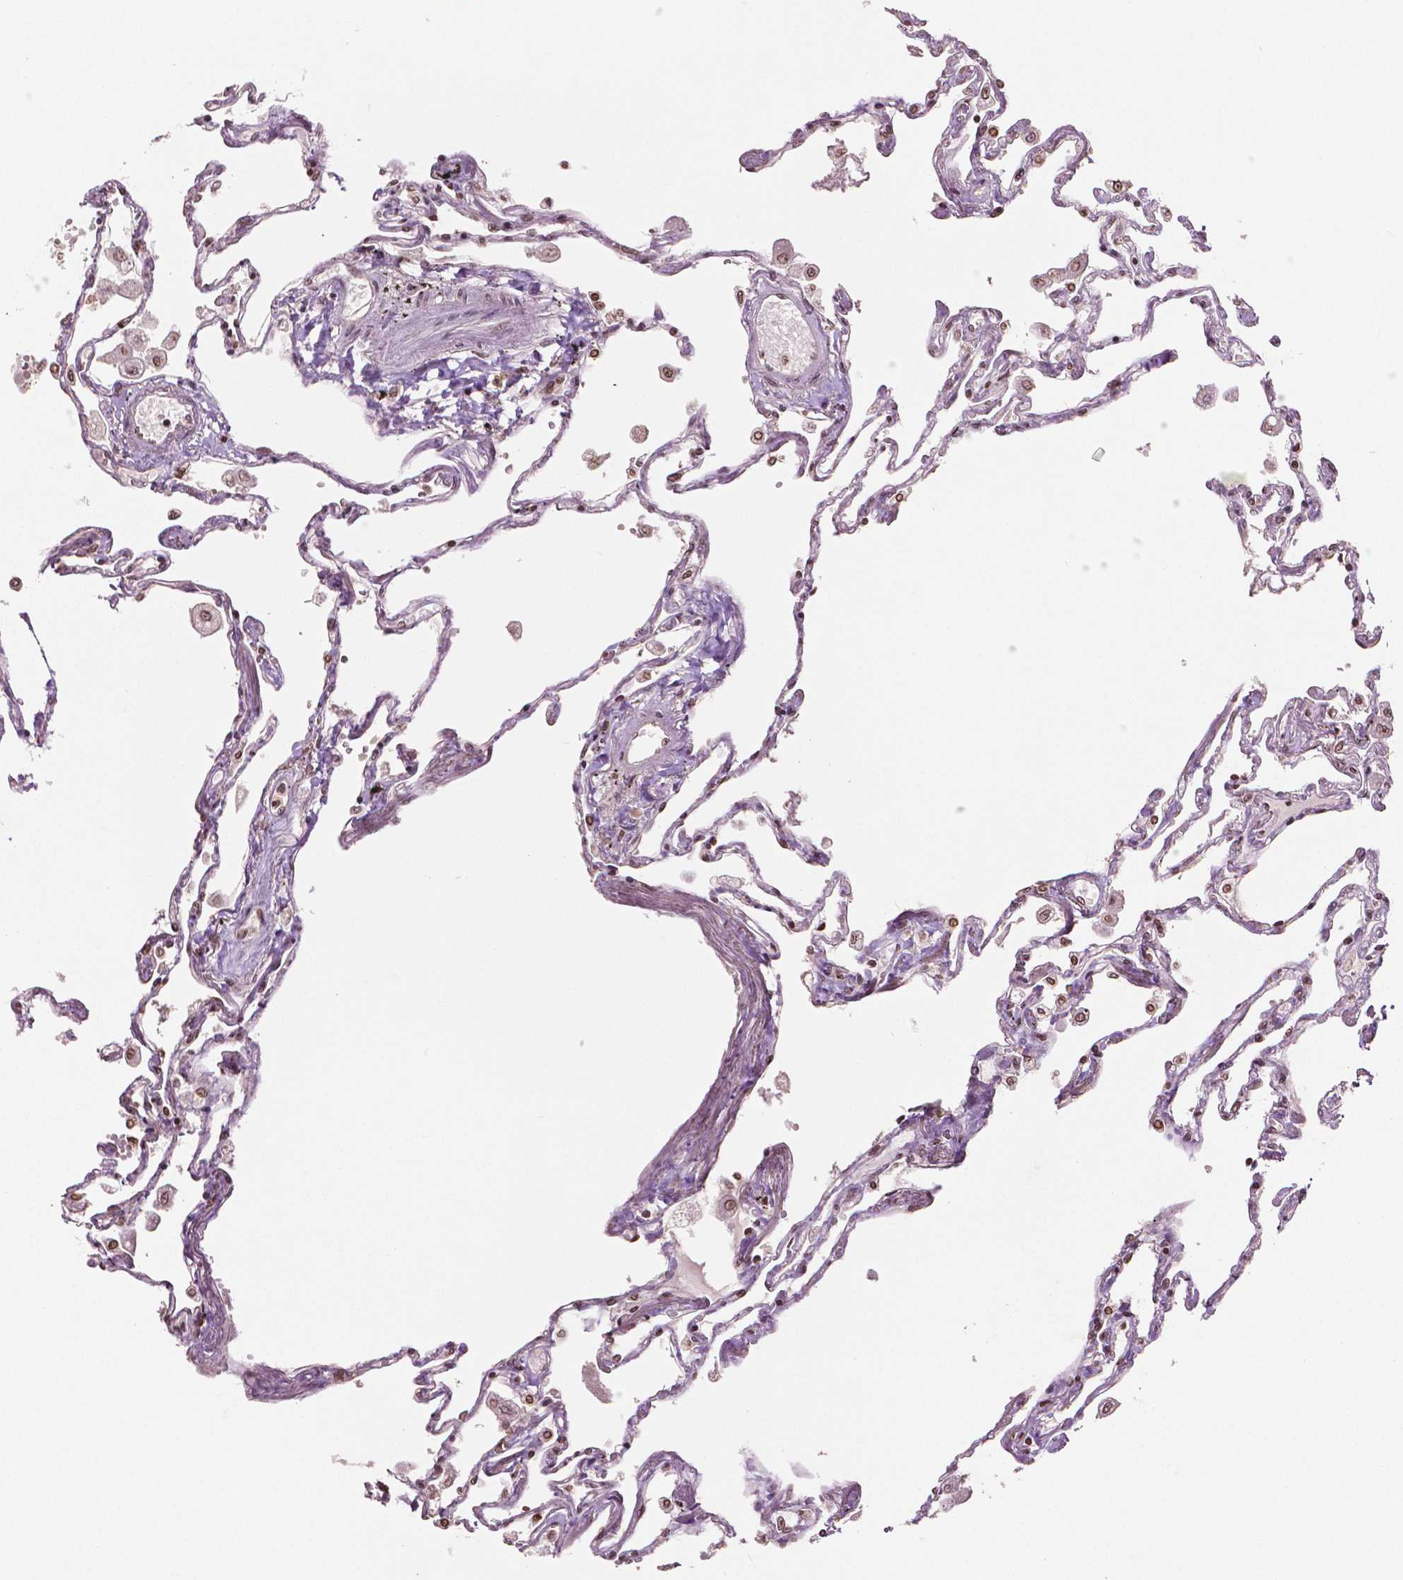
{"staining": {"intensity": "moderate", "quantity": "25%-75%", "location": "nuclear"}, "tissue": "lung", "cell_type": "Alveolar cells", "image_type": "normal", "snomed": [{"axis": "morphology", "description": "Normal tissue, NOS"}, {"axis": "morphology", "description": "Adenocarcinoma, NOS"}, {"axis": "topography", "description": "Cartilage tissue"}, {"axis": "topography", "description": "Lung"}], "caption": "Immunohistochemistry image of unremarkable human lung stained for a protein (brown), which demonstrates medium levels of moderate nuclear staining in about 25%-75% of alveolar cells.", "gene": "DEK", "patient": {"sex": "female", "age": 67}}